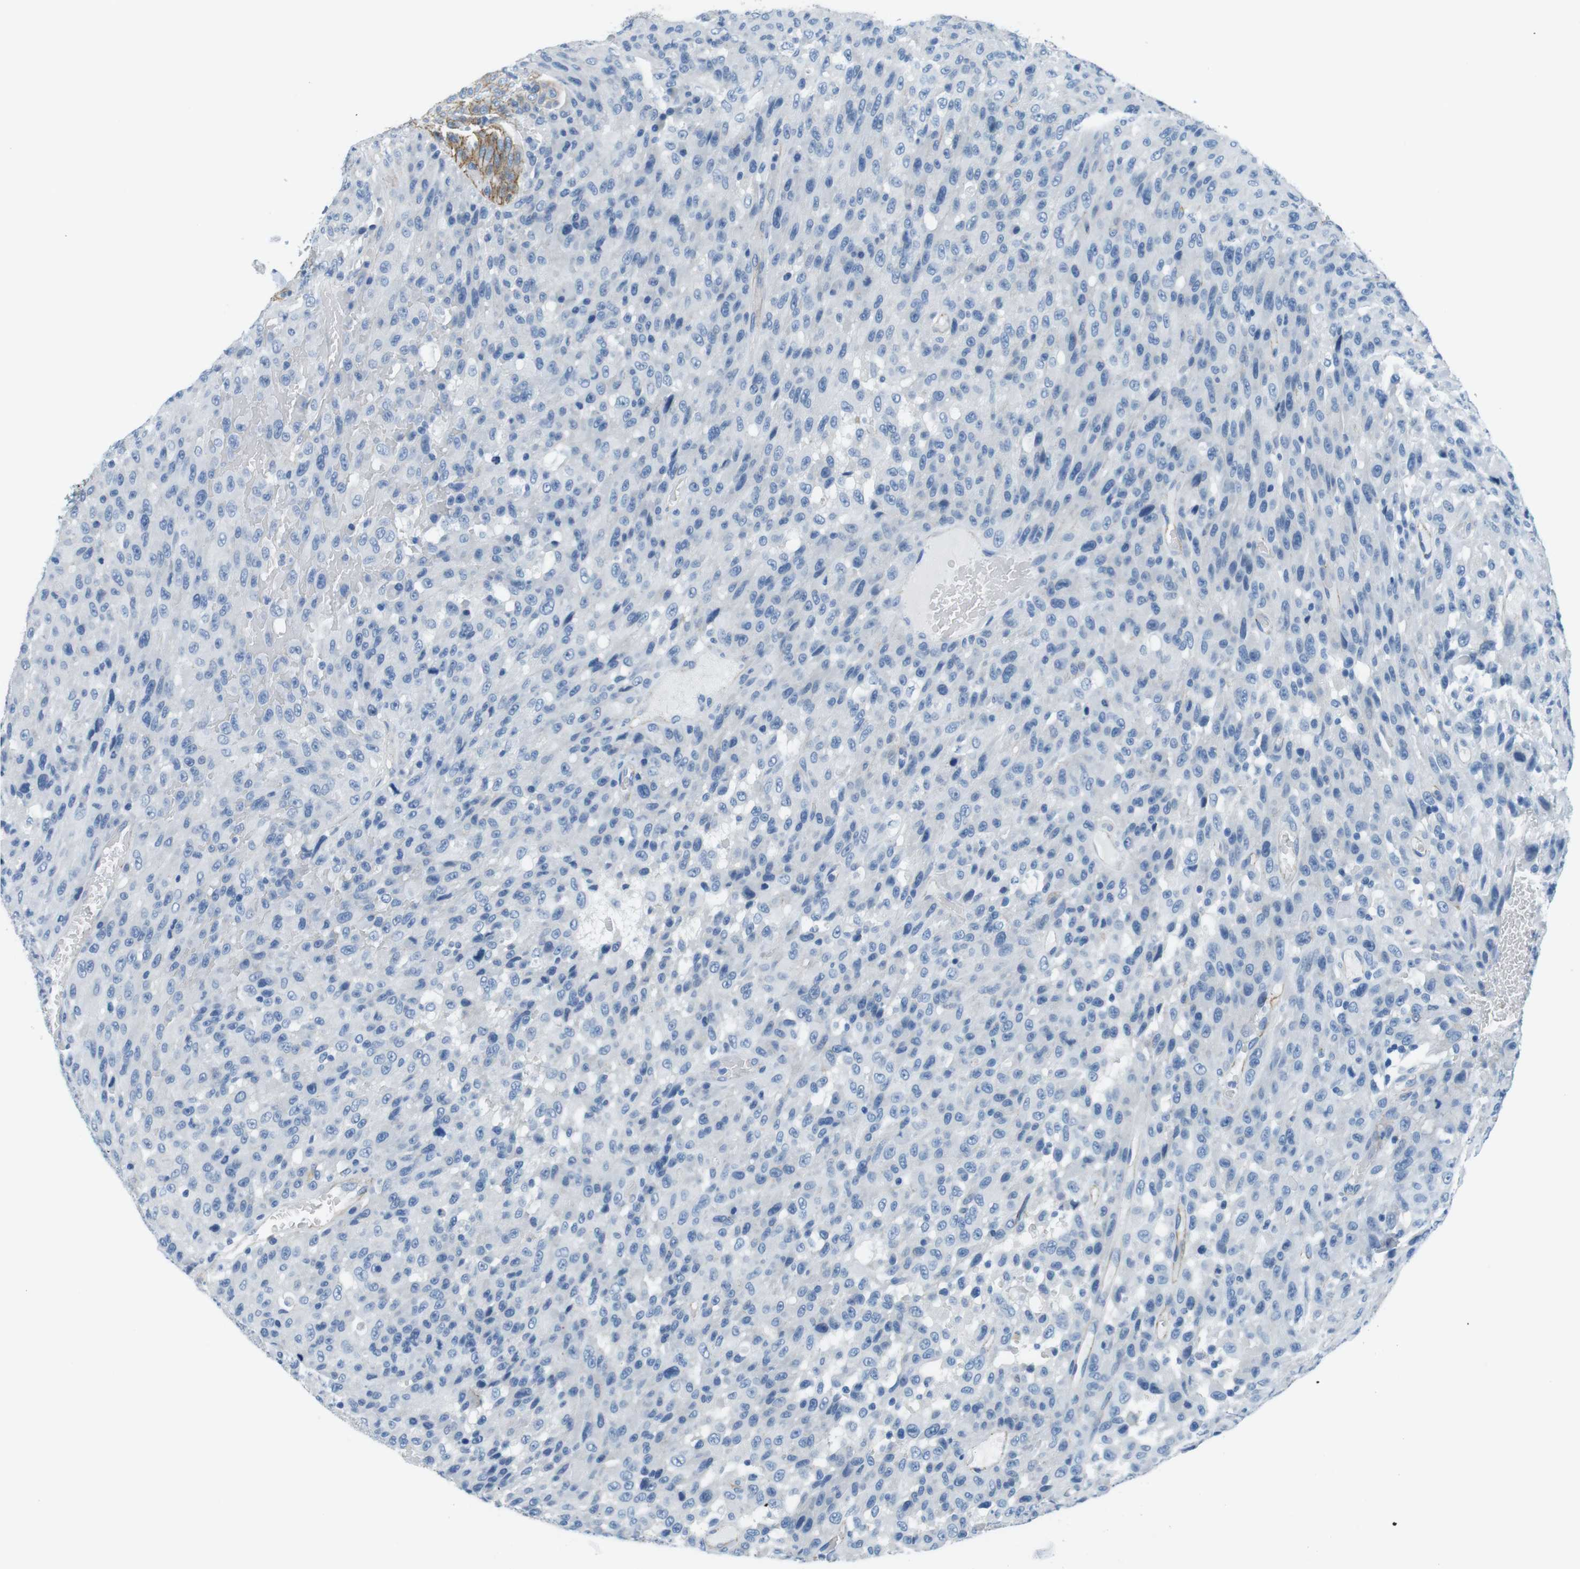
{"staining": {"intensity": "negative", "quantity": "none", "location": "none"}, "tissue": "urothelial cancer", "cell_type": "Tumor cells", "image_type": "cancer", "snomed": [{"axis": "morphology", "description": "Urothelial carcinoma, High grade"}, {"axis": "topography", "description": "Urinary bladder"}], "caption": "Immunohistochemistry (IHC) micrograph of neoplastic tissue: human urothelial cancer stained with DAB (3,3'-diaminobenzidine) reveals no significant protein expression in tumor cells.", "gene": "SLC6A6", "patient": {"sex": "male", "age": 66}}